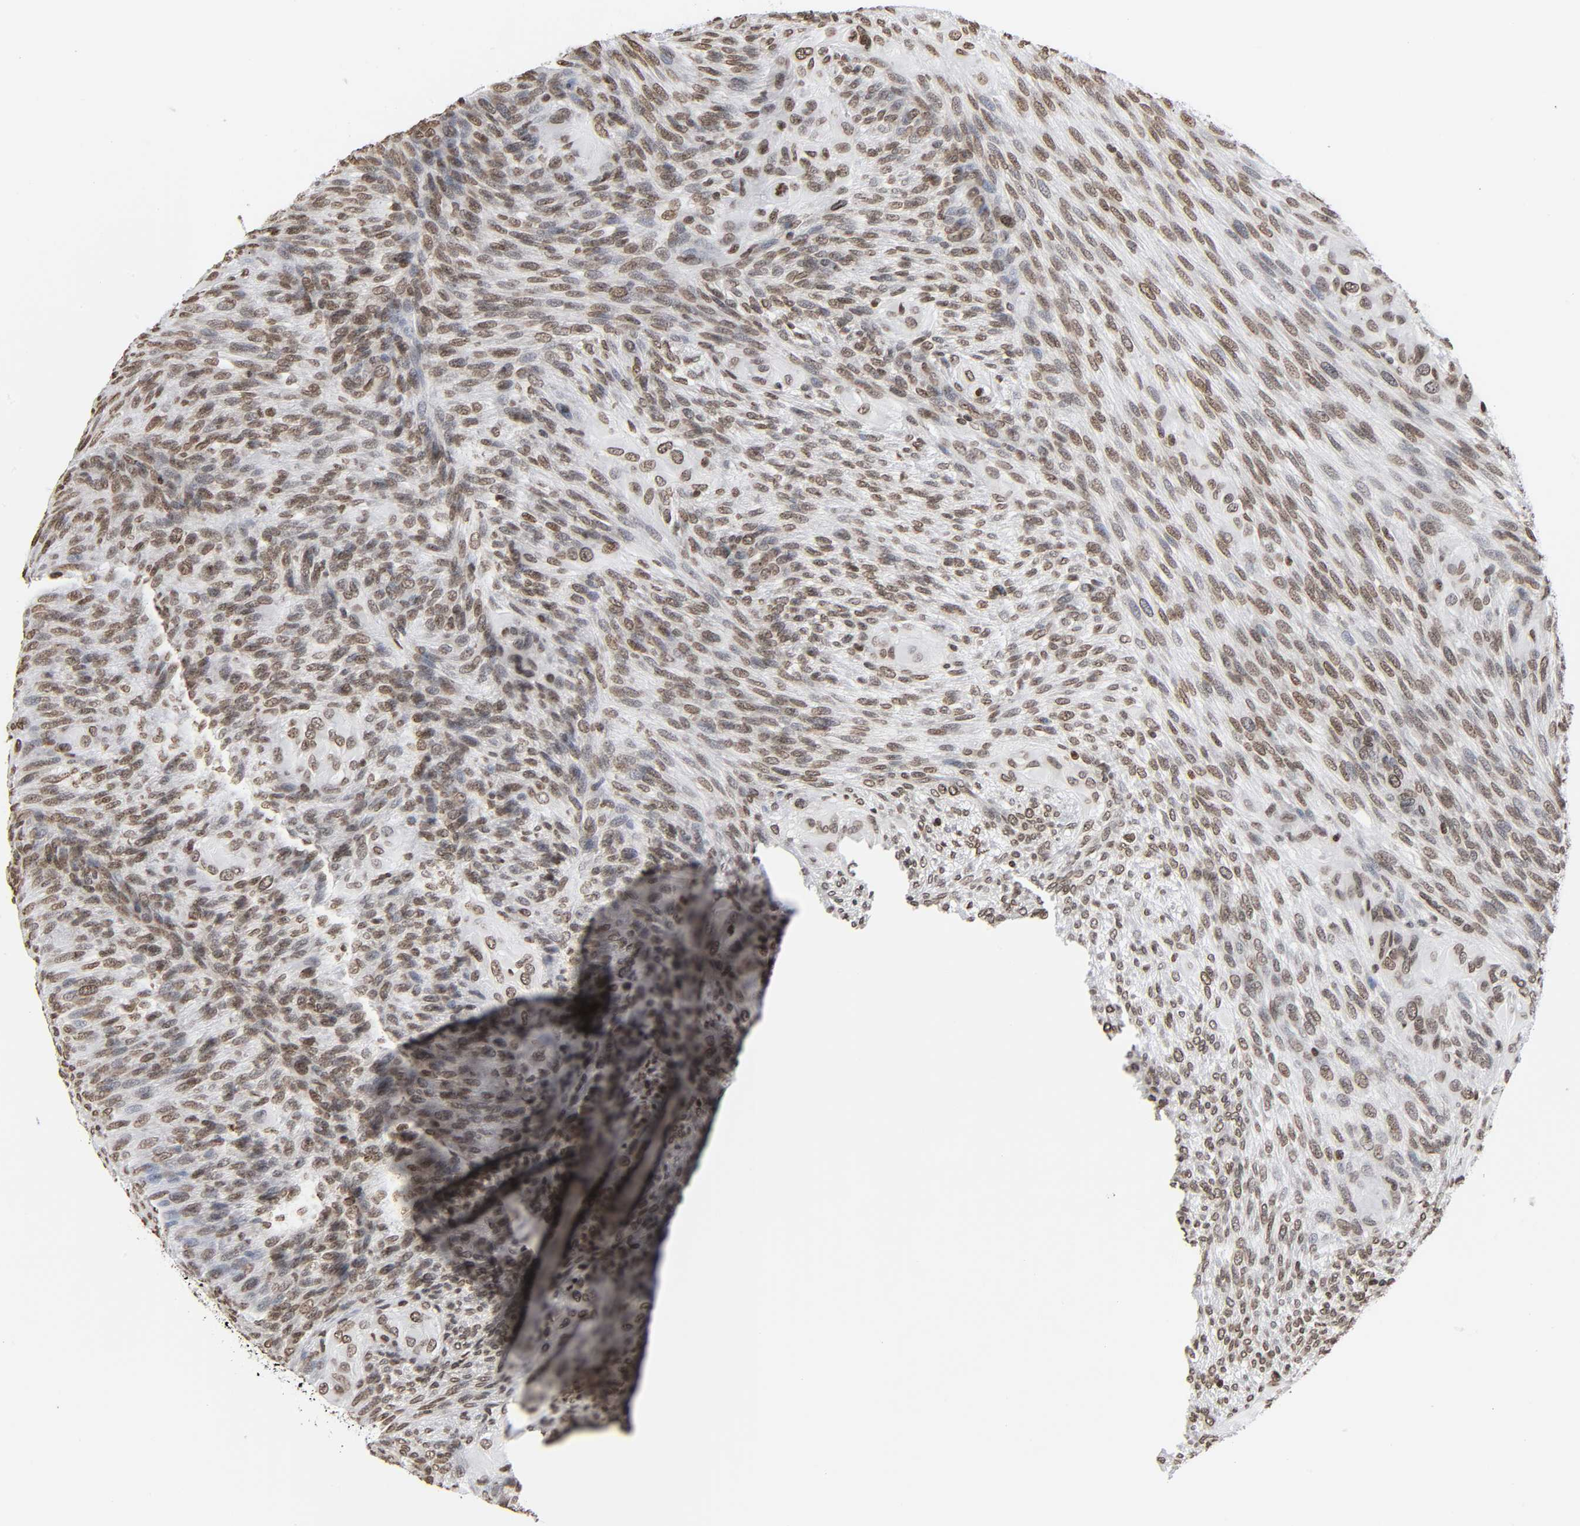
{"staining": {"intensity": "moderate", "quantity": ">75%", "location": "nuclear"}, "tissue": "glioma", "cell_type": "Tumor cells", "image_type": "cancer", "snomed": [{"axis": "morphology", "description": "Glioma, malignant, High grade"}, {"axis": "topography", "description": "Cerebral cortex"}], "caption": "Tumor cells display medium levels of moderate nuclear expression in about >75% of cells in human glioma. Using DAB (brown) and hematoxylin (blue) stains, captured at high magnification using brightfield microscopy.", "gene": "HOXA6", "patient": {"sex": "female", "age": 55}}